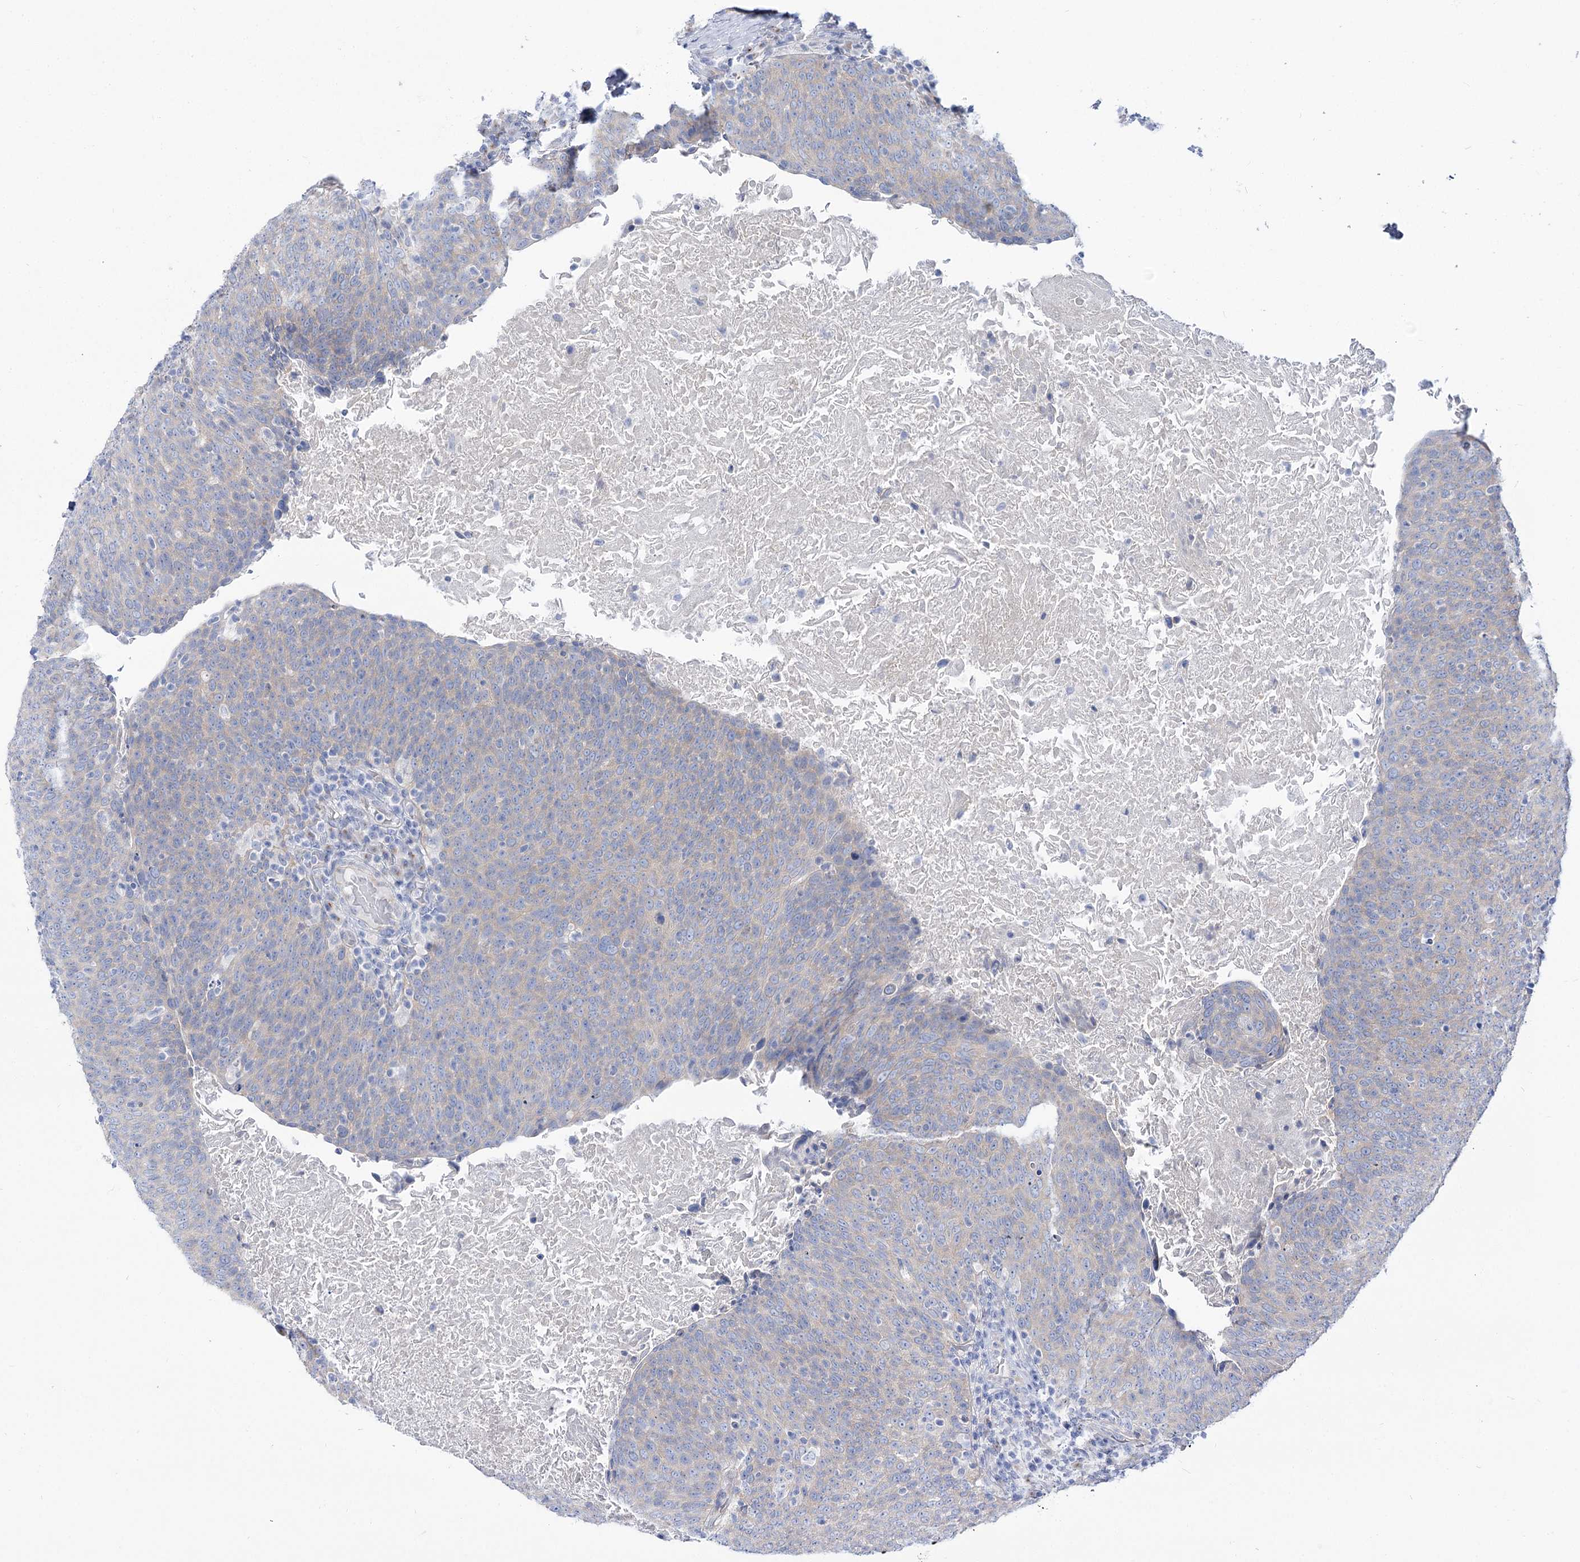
{"staining": {"intensity": "negative", "quantity": "none", "location": "none"}, "tissue": "head and neck cancer", "cell_type": "Tumor cells", "image_type": "cancer", "snomed": [{"axis": "morphology", "description": "Squamous cell carcinoma, NOS"}, {"axis": "morphology", "description": "Squamous cell carcinoma, metastatic, NOS"}, {"axis": "topography", "description": "Lymph node"}, {"axis": "topography", "description": "Head-Neck"}], "caption": "There is no significant positivity in tumor cells of head and neck cancer (squamous cell carcinoma).", "gene": "SUOX", "patient": {"sex": "male", "age": 62}}